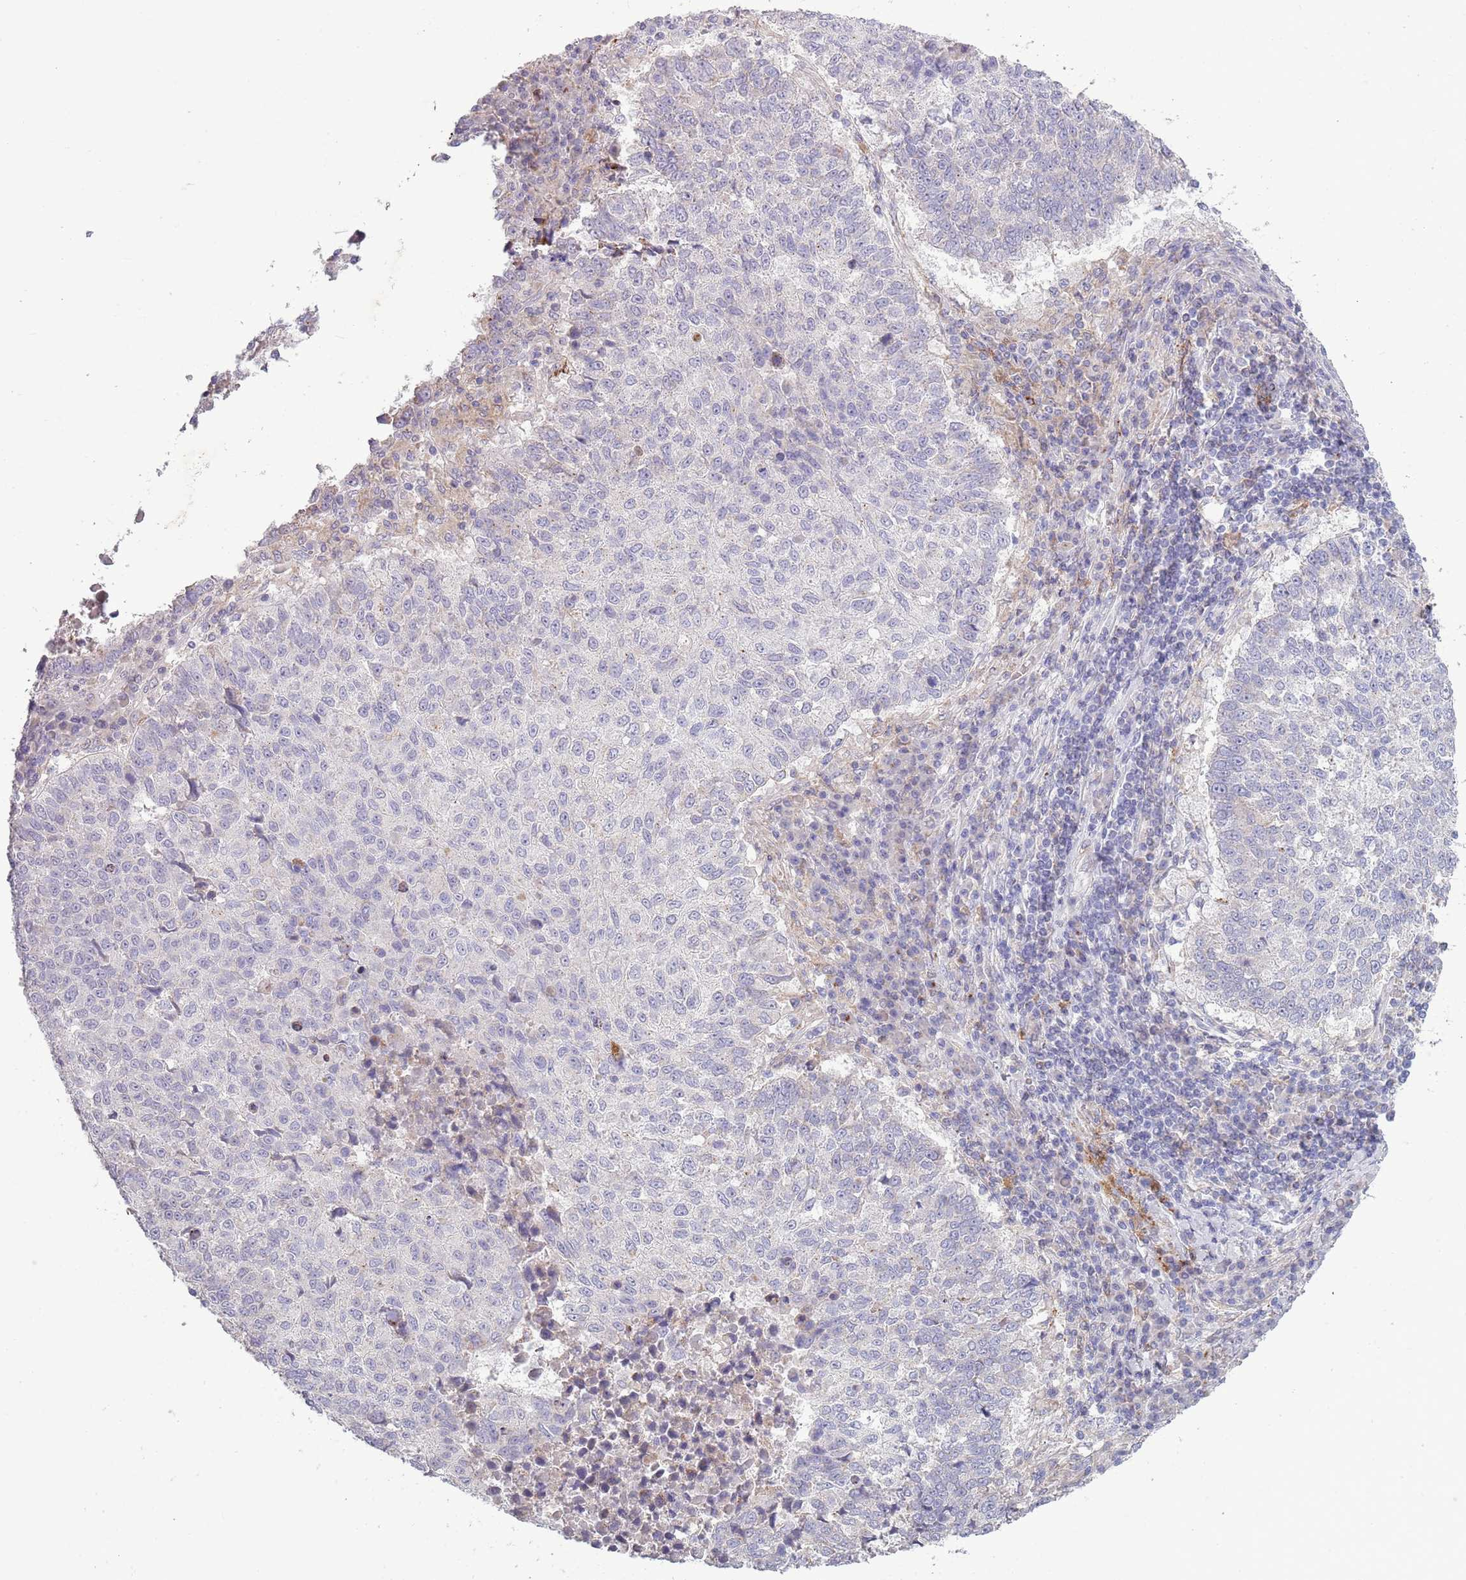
{"staining": {"intensity": "negative", "quantity": "none", "location": "none"}, "tissue": "lung cancer", "cell_type": "Tumor cells", "image_type": "cancer", "snomed": [{"axis": "morphology", "description": "Squamous cell carcinoma, NOS"}, {"axis": "topography", "description": "Lung"}], "caption": "Tumor cells show no significant expression in lung squamous cell carcinoma.", "gene": "ACSBG1", "patient": {"sex": "male", "age": 73}}